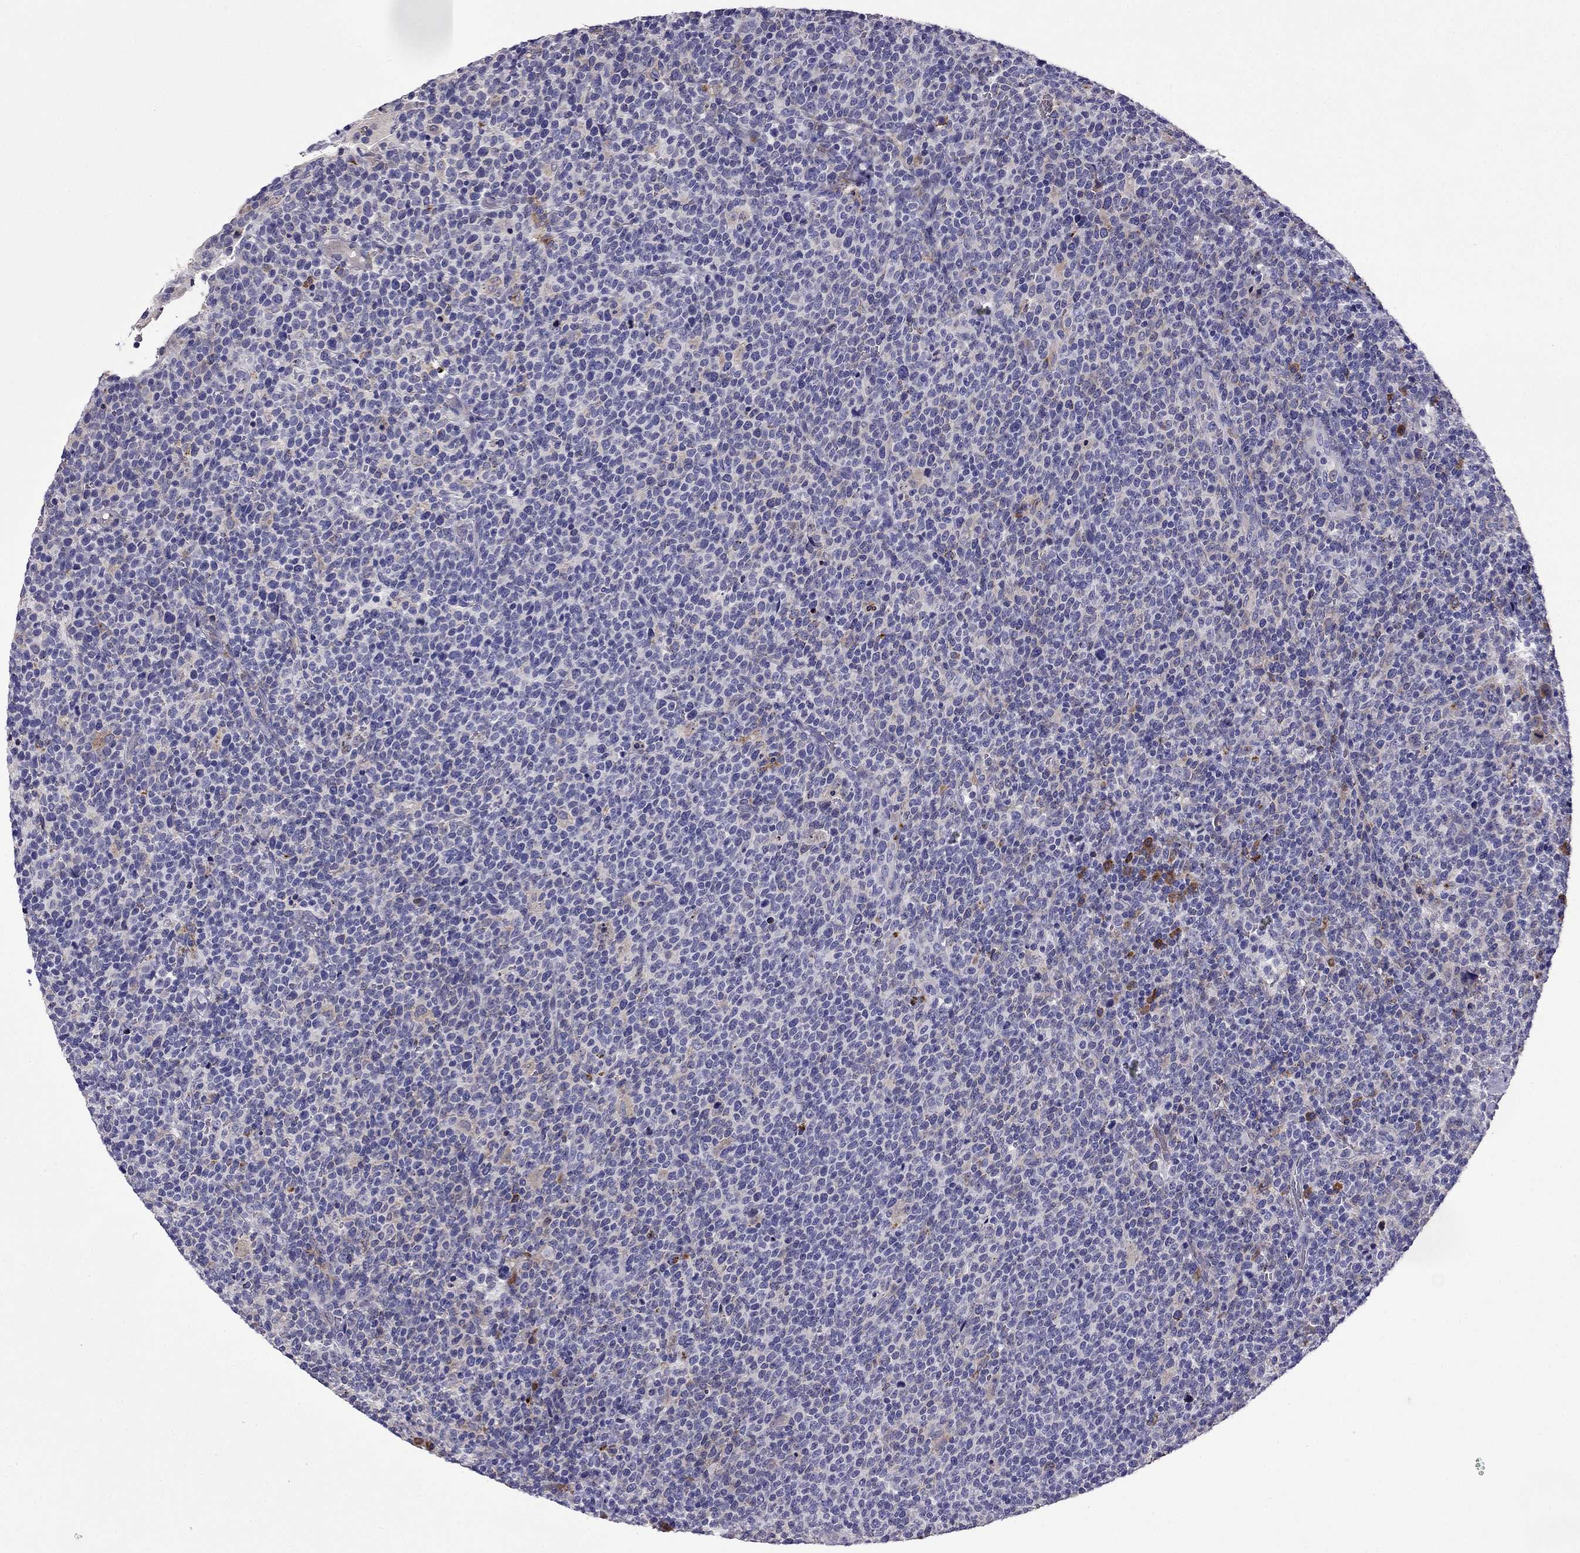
{"staining": {"intensity": "negative", "quantity": "none", "location": "none"}, "tissue": "lymphoma", "cell_type": "Tumor cells", "image_type": "cancer", "snomed": [{"axis": "morphology", "description": "Malignant lymphoma, non-Hodgkin's type, High grade"}, {"axis": "topography", "description": "Lymph node"}], "caption": "High magnification brightfield microscopy of high-grade malignant lymphoma, non-Hodgkin's type stained with DAB (3,3'-diaminobenzidine) (brown) and counterstained with hematoxylin (blue): tumor cells show no significant positivity.", "gene": "TSSK4", "patient": {"sex": "male", "age": 61}}